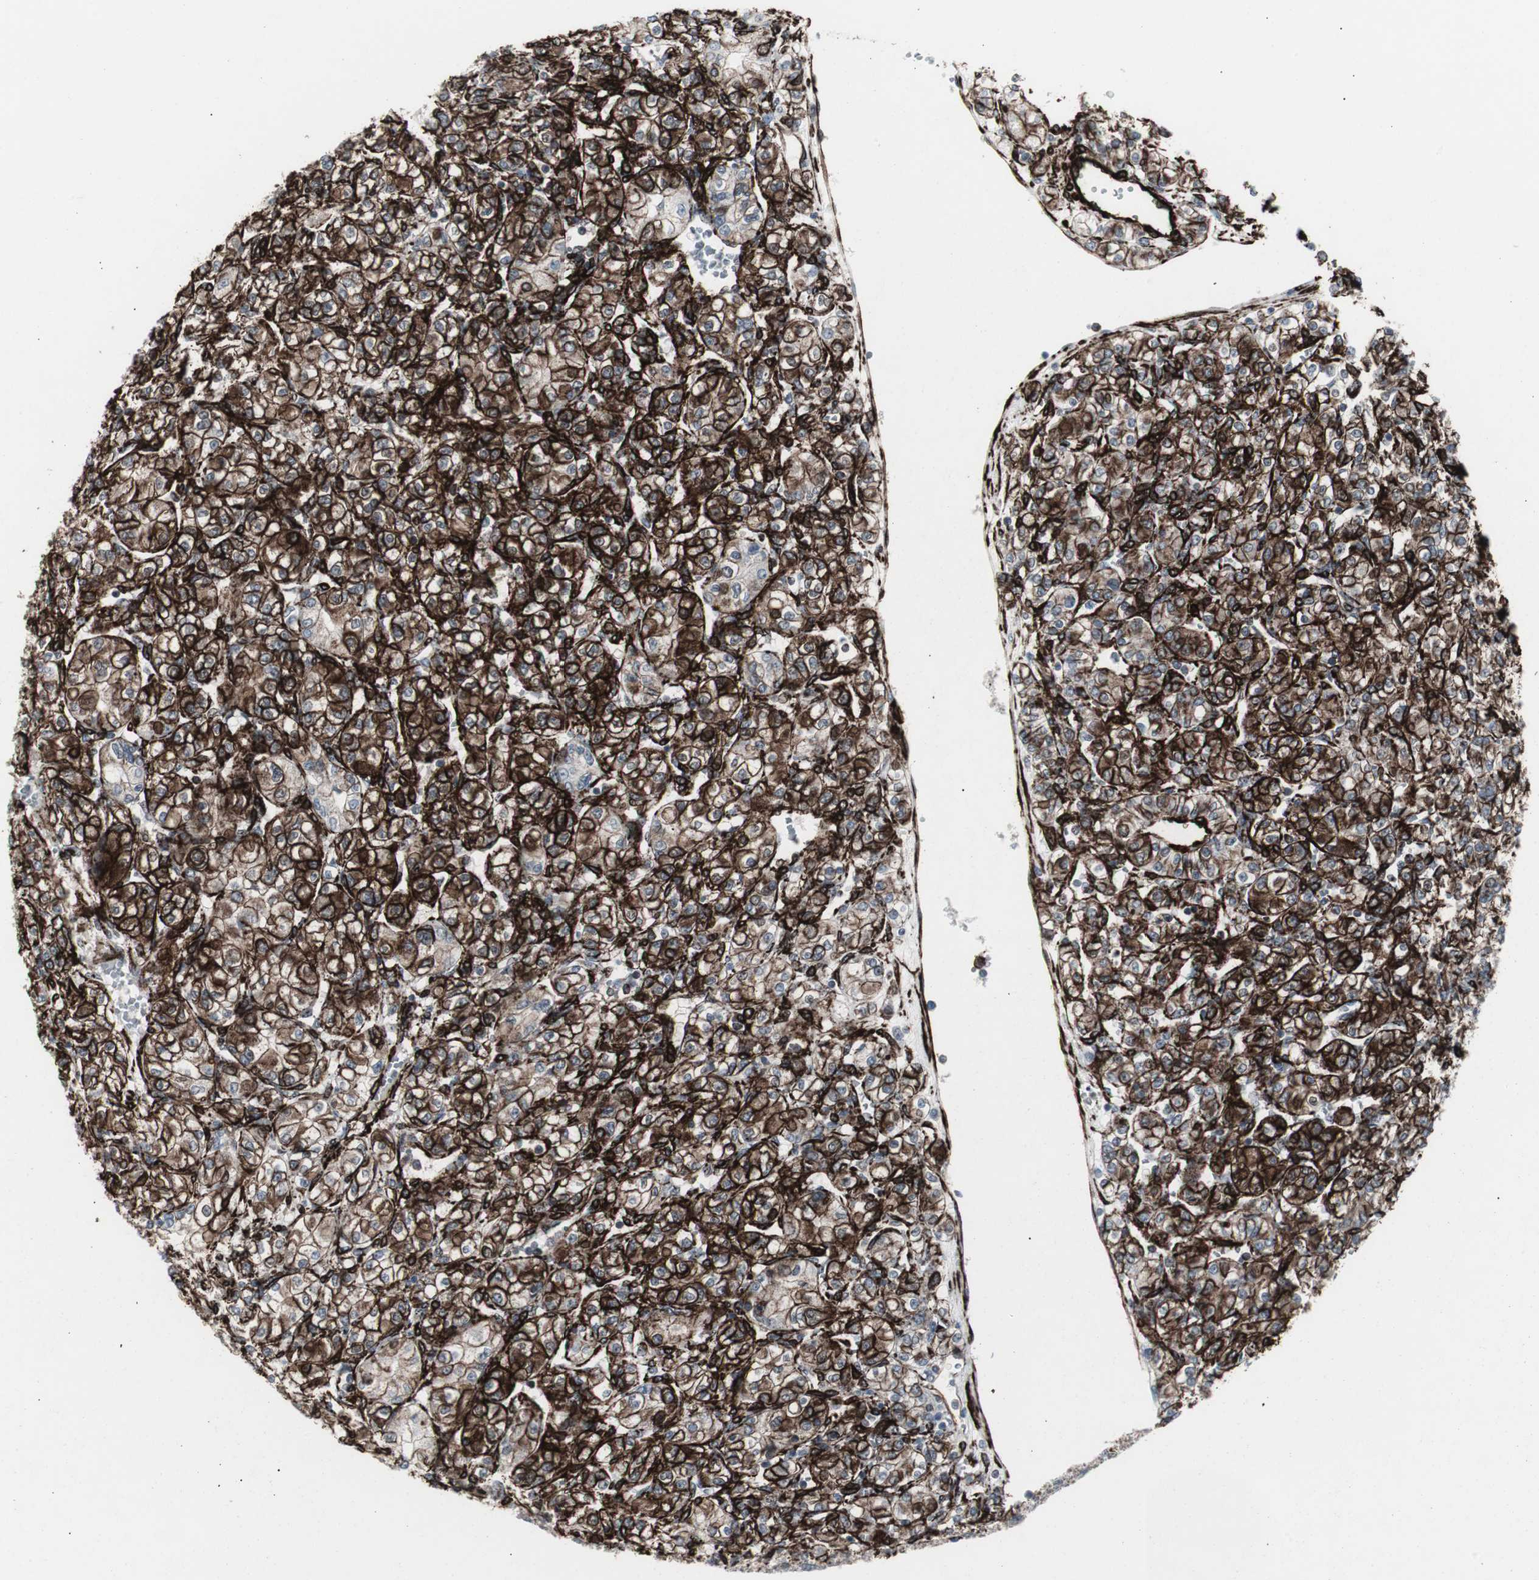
{"staining": {"intensity": "strong", "quantity": "25%-75%", "location": "cytoplasmic/membranous"}, "tissue": "renal cancer", "cell_type": "Tumor cells", "image_type": "cancer", "snomed": [{"axis": "morphology", "description": "Adenocarcinoma, NOS"}, {"axis": "topography", "description": "Kidney"}], "caption": "Approximately 25%-75% of tumor cells in renal cancer exhibit strong cytoplasmic/membranous protein positivity as visualized by brown immunohistochemical staining.", "gene": "PDGFA", "patient": {"sex": "male", "age": 77}}